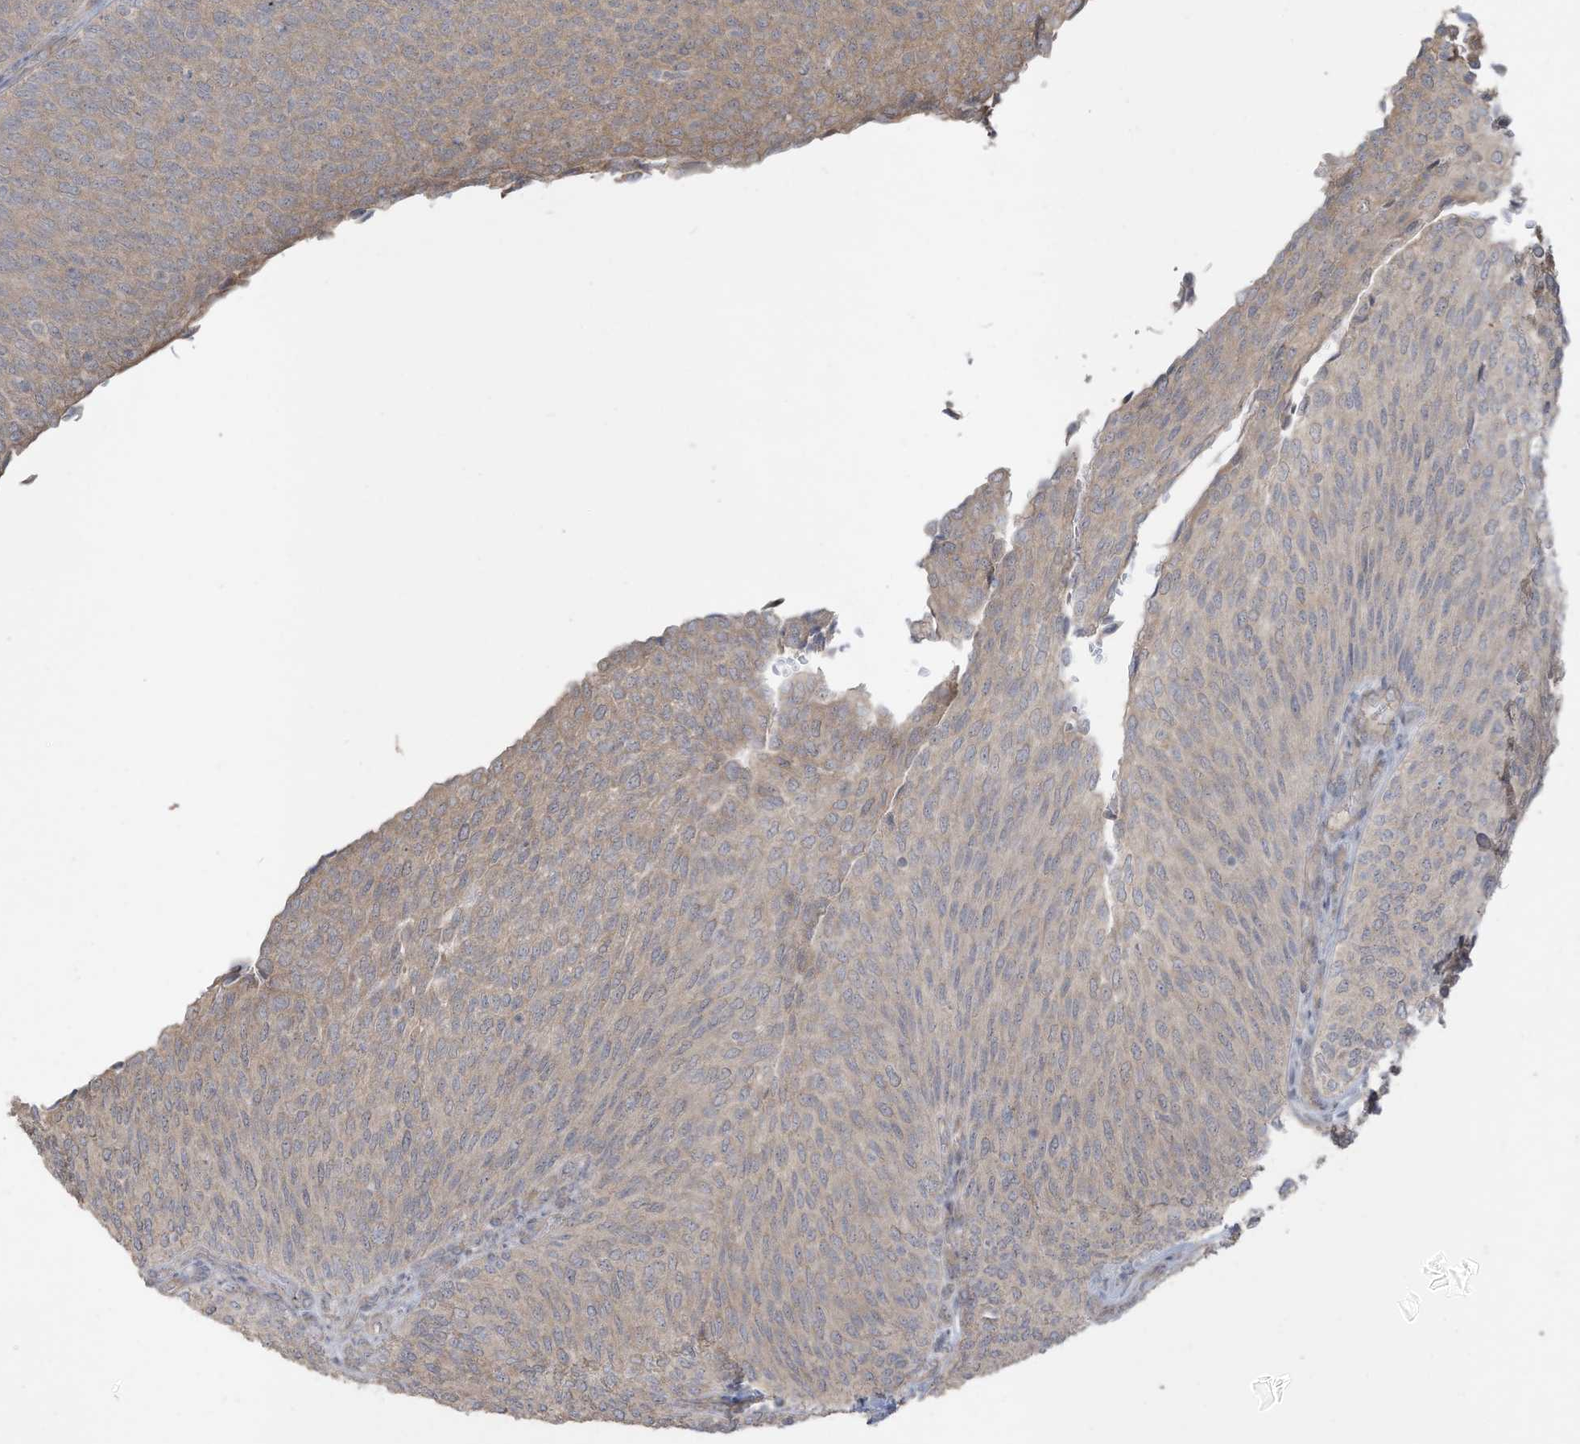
{"staining": {"intensity": "weak", "quantity": "25%-75%", "location": "cytoplasmic/membranous"}, "tissue": "urothelial cancer", "cell_type": "Tumor cells", "image_type": "cancer", "snomed": [{"axis": "morphology", "description": "Urothelial carcinoma, Low grade"}, {"axis": "topography", "description": "Urinary bladder"}], "caption": "The histopathology image reveals staining of urothelial cancer, revealing weak cytoplasmic/membranous protein positivity (brown color) within tumor cells.", "gene": "MAGIX", "patient": {"sex": "female", "age": 79}}